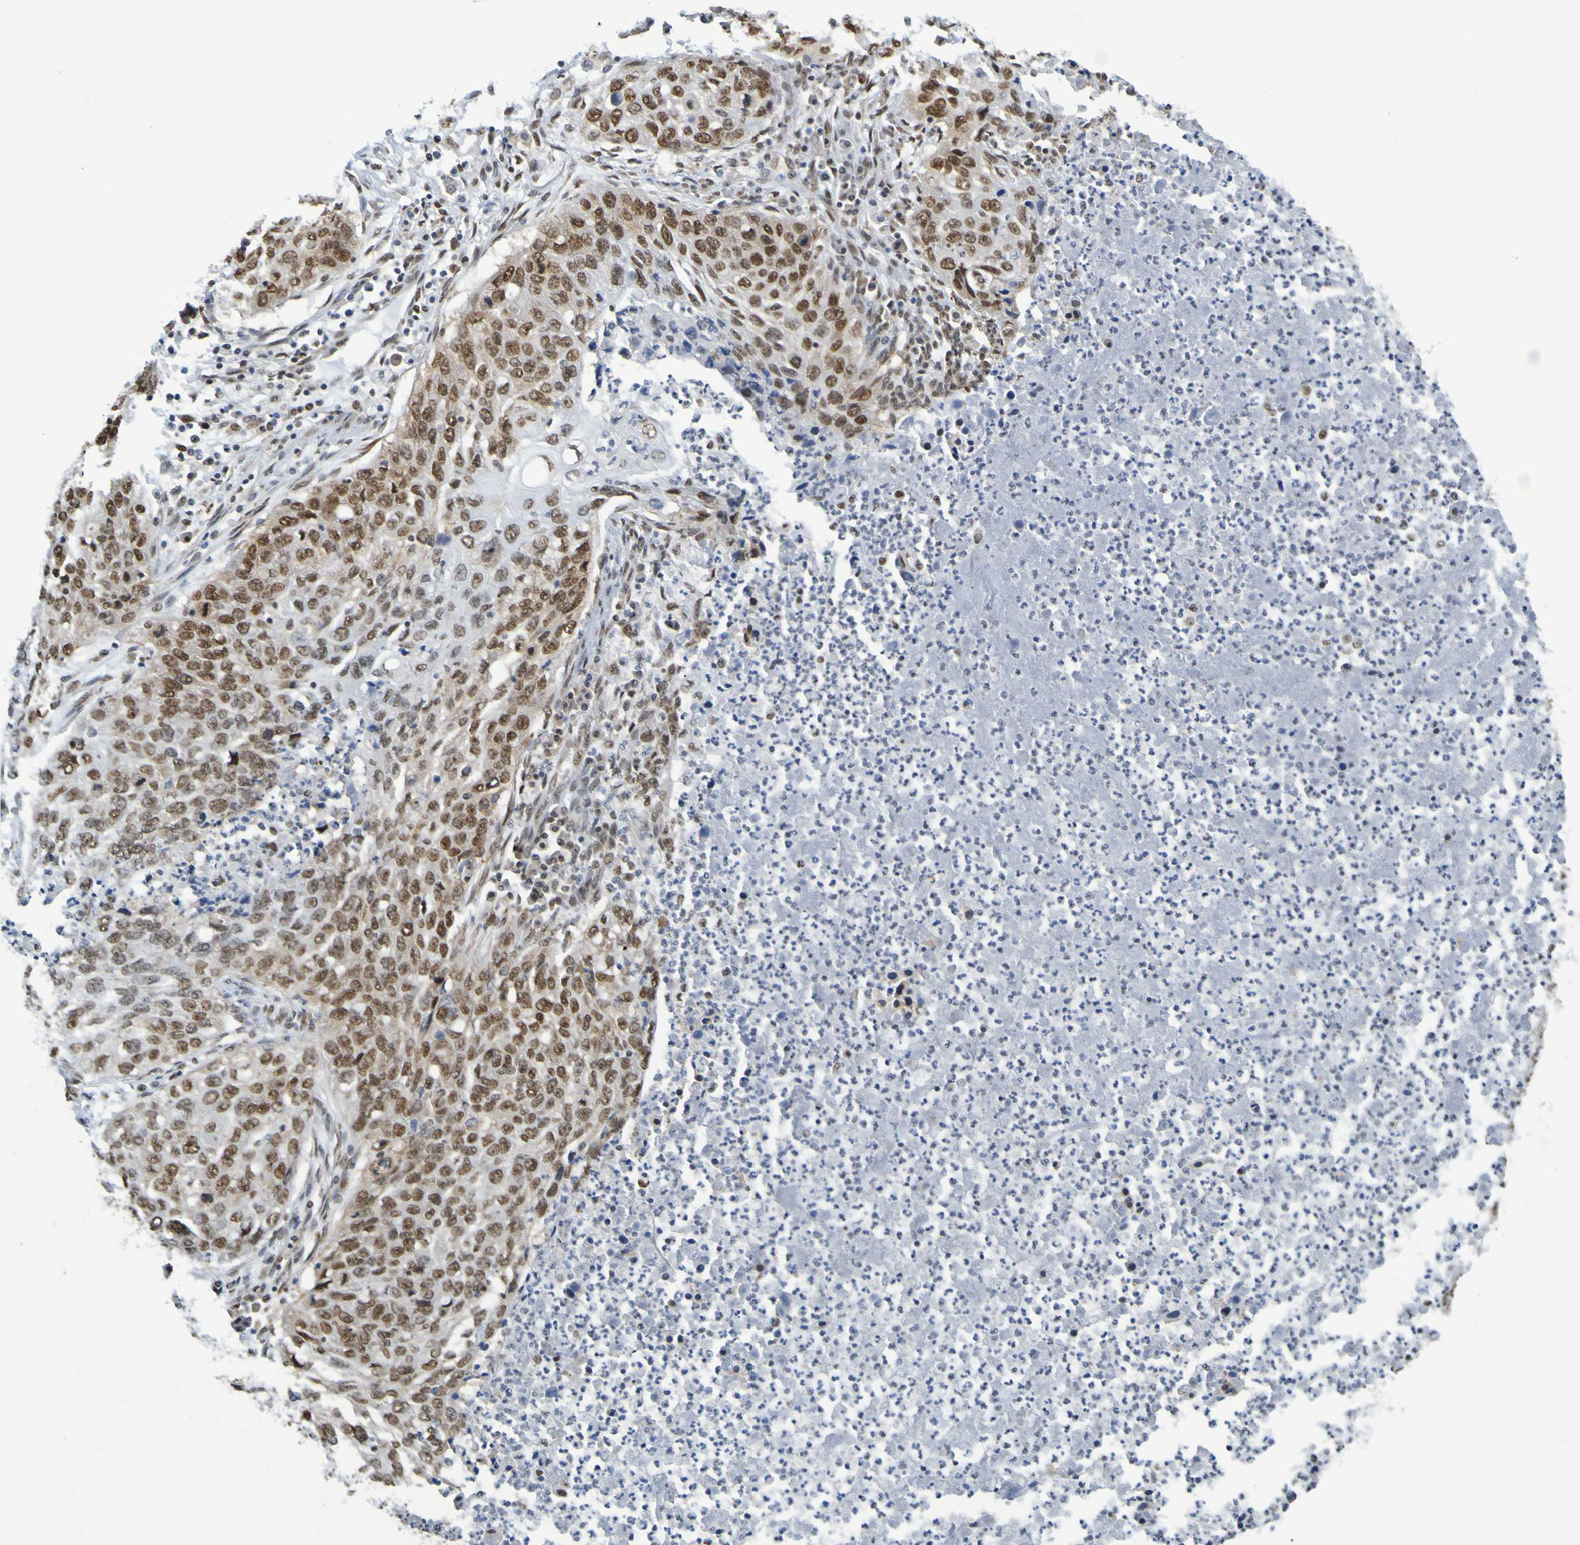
{"staining": {"intensity": "moderate", "quantity": ">75%", "location": "nuclear"}, "tissue": "lung cancer", "cell_type": "Tumor cells", "image_type": "cancer", "snomed": [{"axis": "morphology", "description": "Squamous cell carcinoma, NOS"}, {"axis": "topography", "description": "Lung"}], "caption": "Squamous cell carcinoma (lung) stained for a protein (brown) reveals moderate nuclear positive positivity in about >75% of tumor cells.", "gene": "HDAC2", "patient": {"sex": "female", "age": 63}}